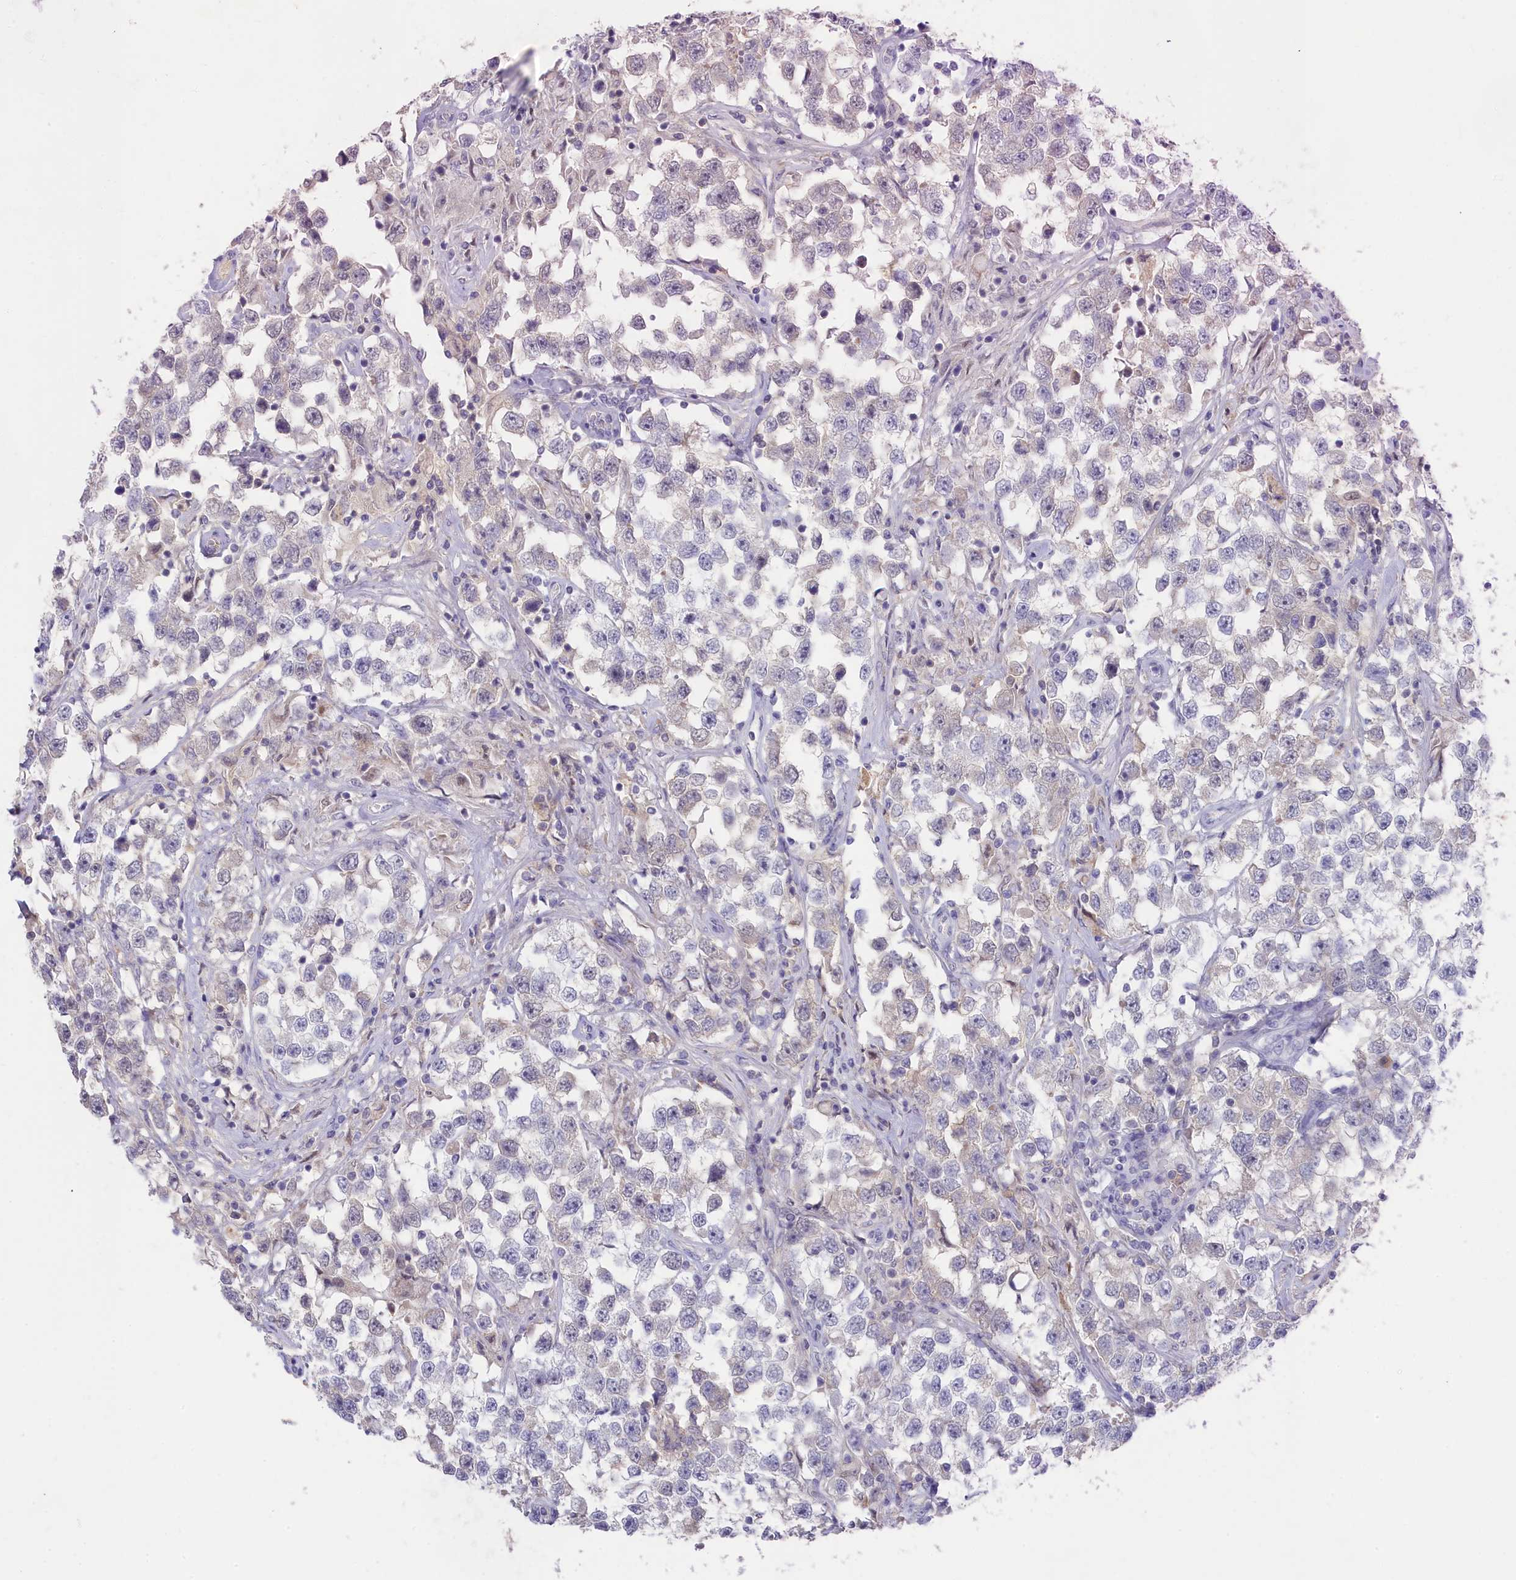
{"staining": {"intensity": "negative", "quantity": "none", "location": "none"}, "tissue": "testis cancer", "cell_type": "Tumor cells", "image_type": "cancer", "snomed": [{"axis": "morphology", "description": "Seminoma, NOS"}, {"axis": "topography", "description": "Testis"}], "caption": "Seminoma (testis) was stained to show a protein in brown. There is no significant positivity in tumor cells.", "gene": "LRIF1", "patient": {"sex": "male", "age": 46}}